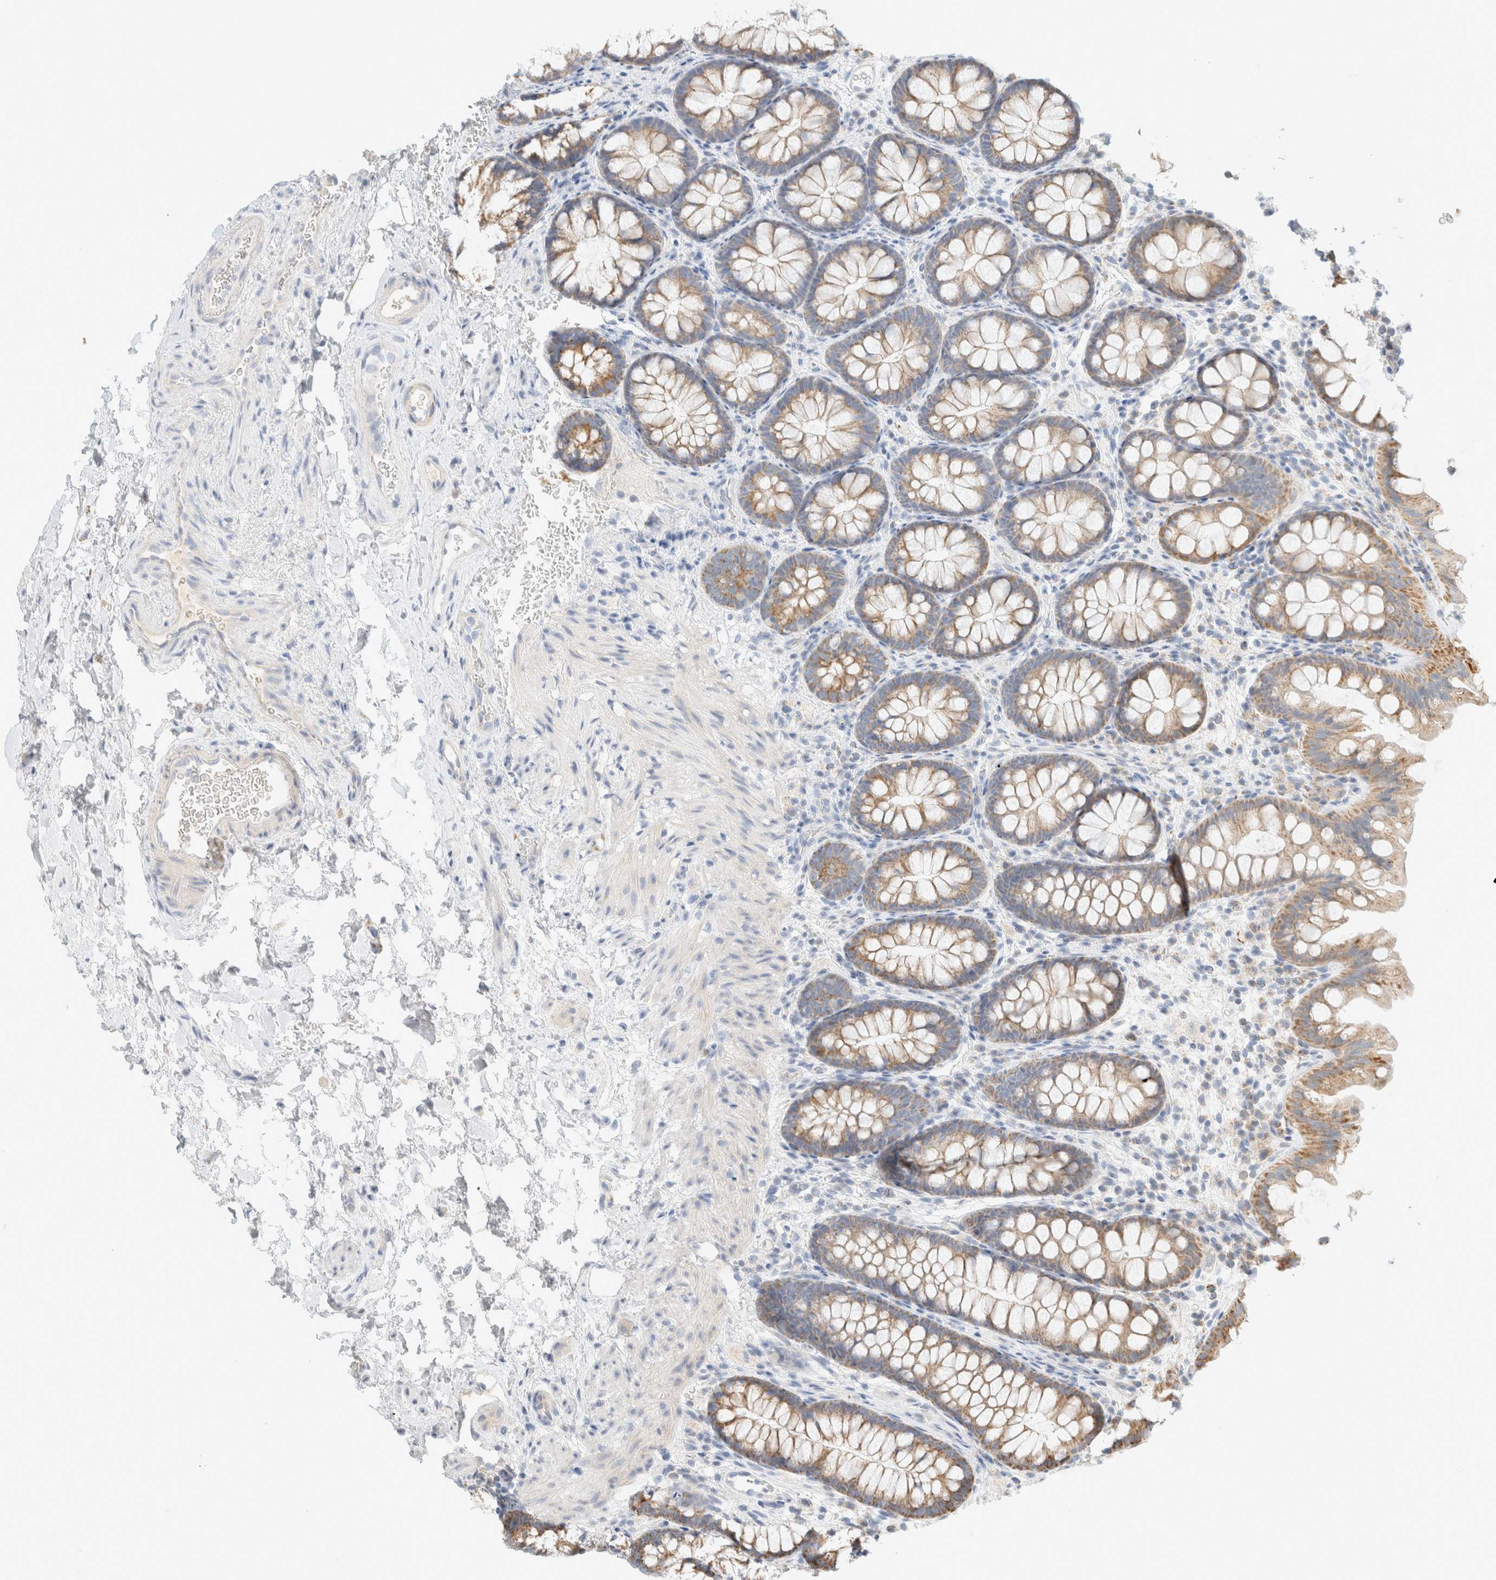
{"staining": {"intensity": "negative", "quantity": "none", "location": "none"}, "tissue": "colon", "cell_type": "Endothelial cells", "image_type": "normal", "snomed": [{"axis": "morphology", "description": "Normal tissue, NOS"}, {"axis": "topography", "description": "Colon"}], "caption": "IHC image of normal colon: colon stained with DAB demonstrates no significant protein expression in endothelial cells. (Stains: DAB immunohistochemistry with hematoxylin counter stain, Microscopy: brightfield microscopy at high magnification).", "gene": "HDHD3", "patient": {"sex": "female", "age": 62}}